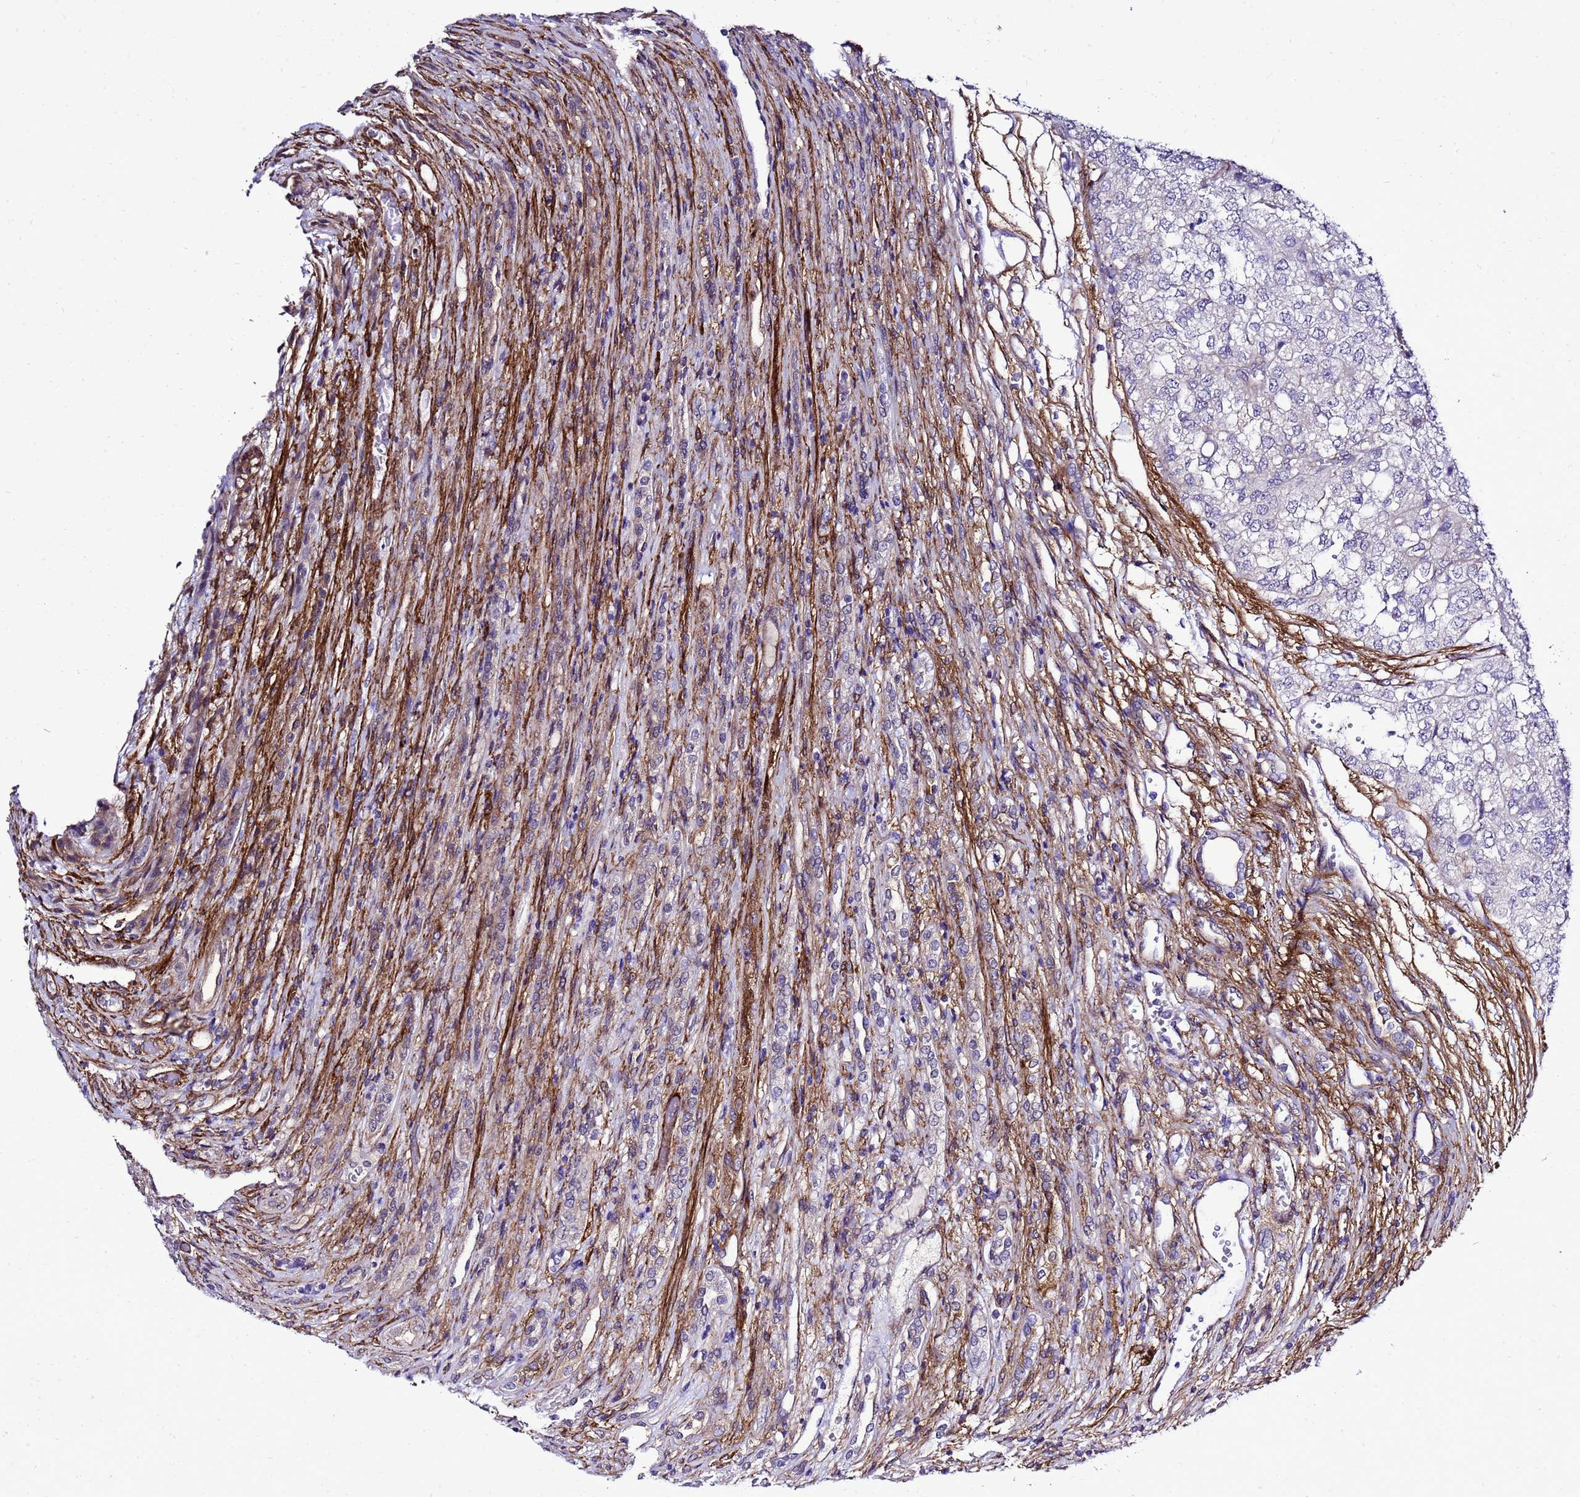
{"staining": {"intensity": "negative", "quantity": "none", "location": "none"}, "tissue": "renal cancer", "cell_type": "Tumor cells", "image_type": "cancer", "snomed": [{"axis": "morphology", "description": "Adenocarcinoma, NOS"}, {"axis": "topography", "description": "Kidney"}], "caption": "Immunohistochemistry photomicrograph of neoplastic tissue: renal adenocarcinoma stained with DAB displays no significant protein positivity in tumor cells. (DAB immunohistochemistry with hematoxylin counter stain).", "gene": "GZF1", "patient": {"sex": "female", "age": 54}}